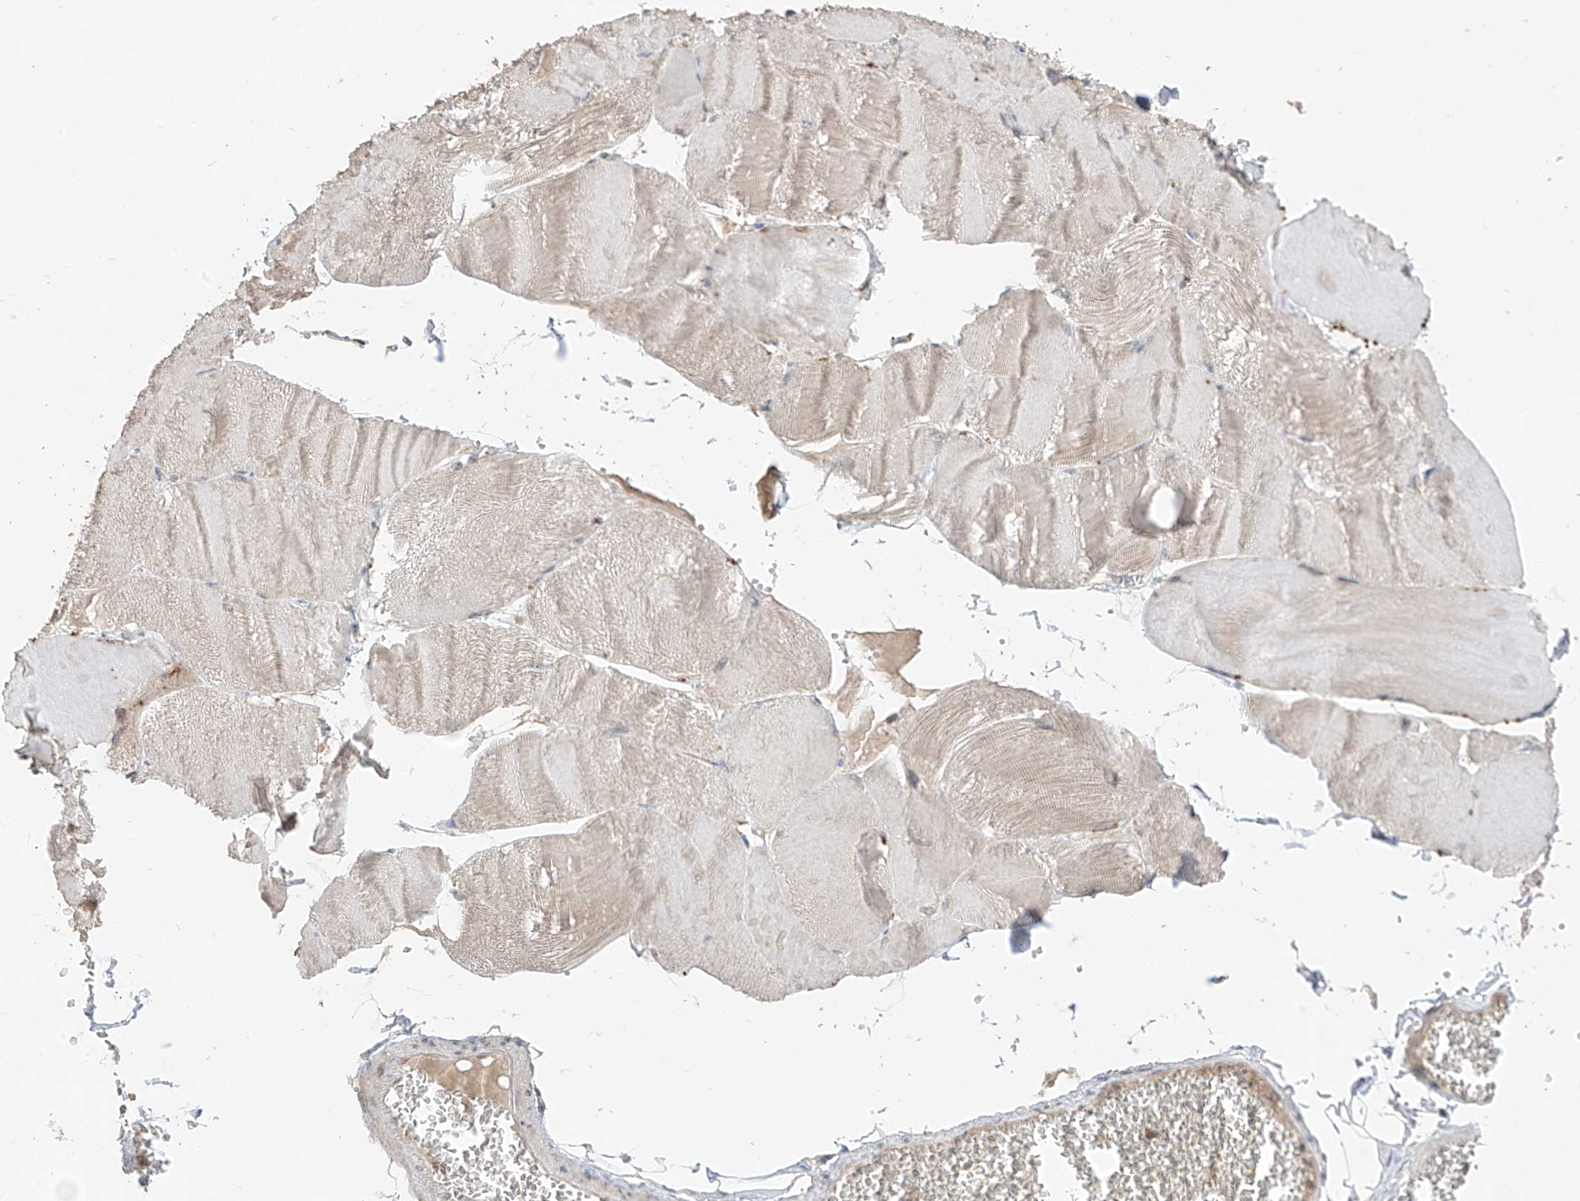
{"staining": {"intensity": "weak", "quantity": "25%-75%", "location": "cytoplasmic/membranous"}, "tissue": "skeletal muscle", "cell_type": "Myocytes", "image_type": "normal", "snomed": [{"axis": "morphology", "description": "Normal tissue, NOS"}, {"axis": "morphology", "description": "Basal cell carcinoma"}, {"axis": "topography", "description": "Skeletal muscle"}], "caption": "Protein analysis of unremarkable skeletal muscle displays weak cytoplasmic/membranous expression in approximately 25%-75% of myocytes.", "gene": "COLGALT2", "patient": {"sex": "female", "age": 64}}